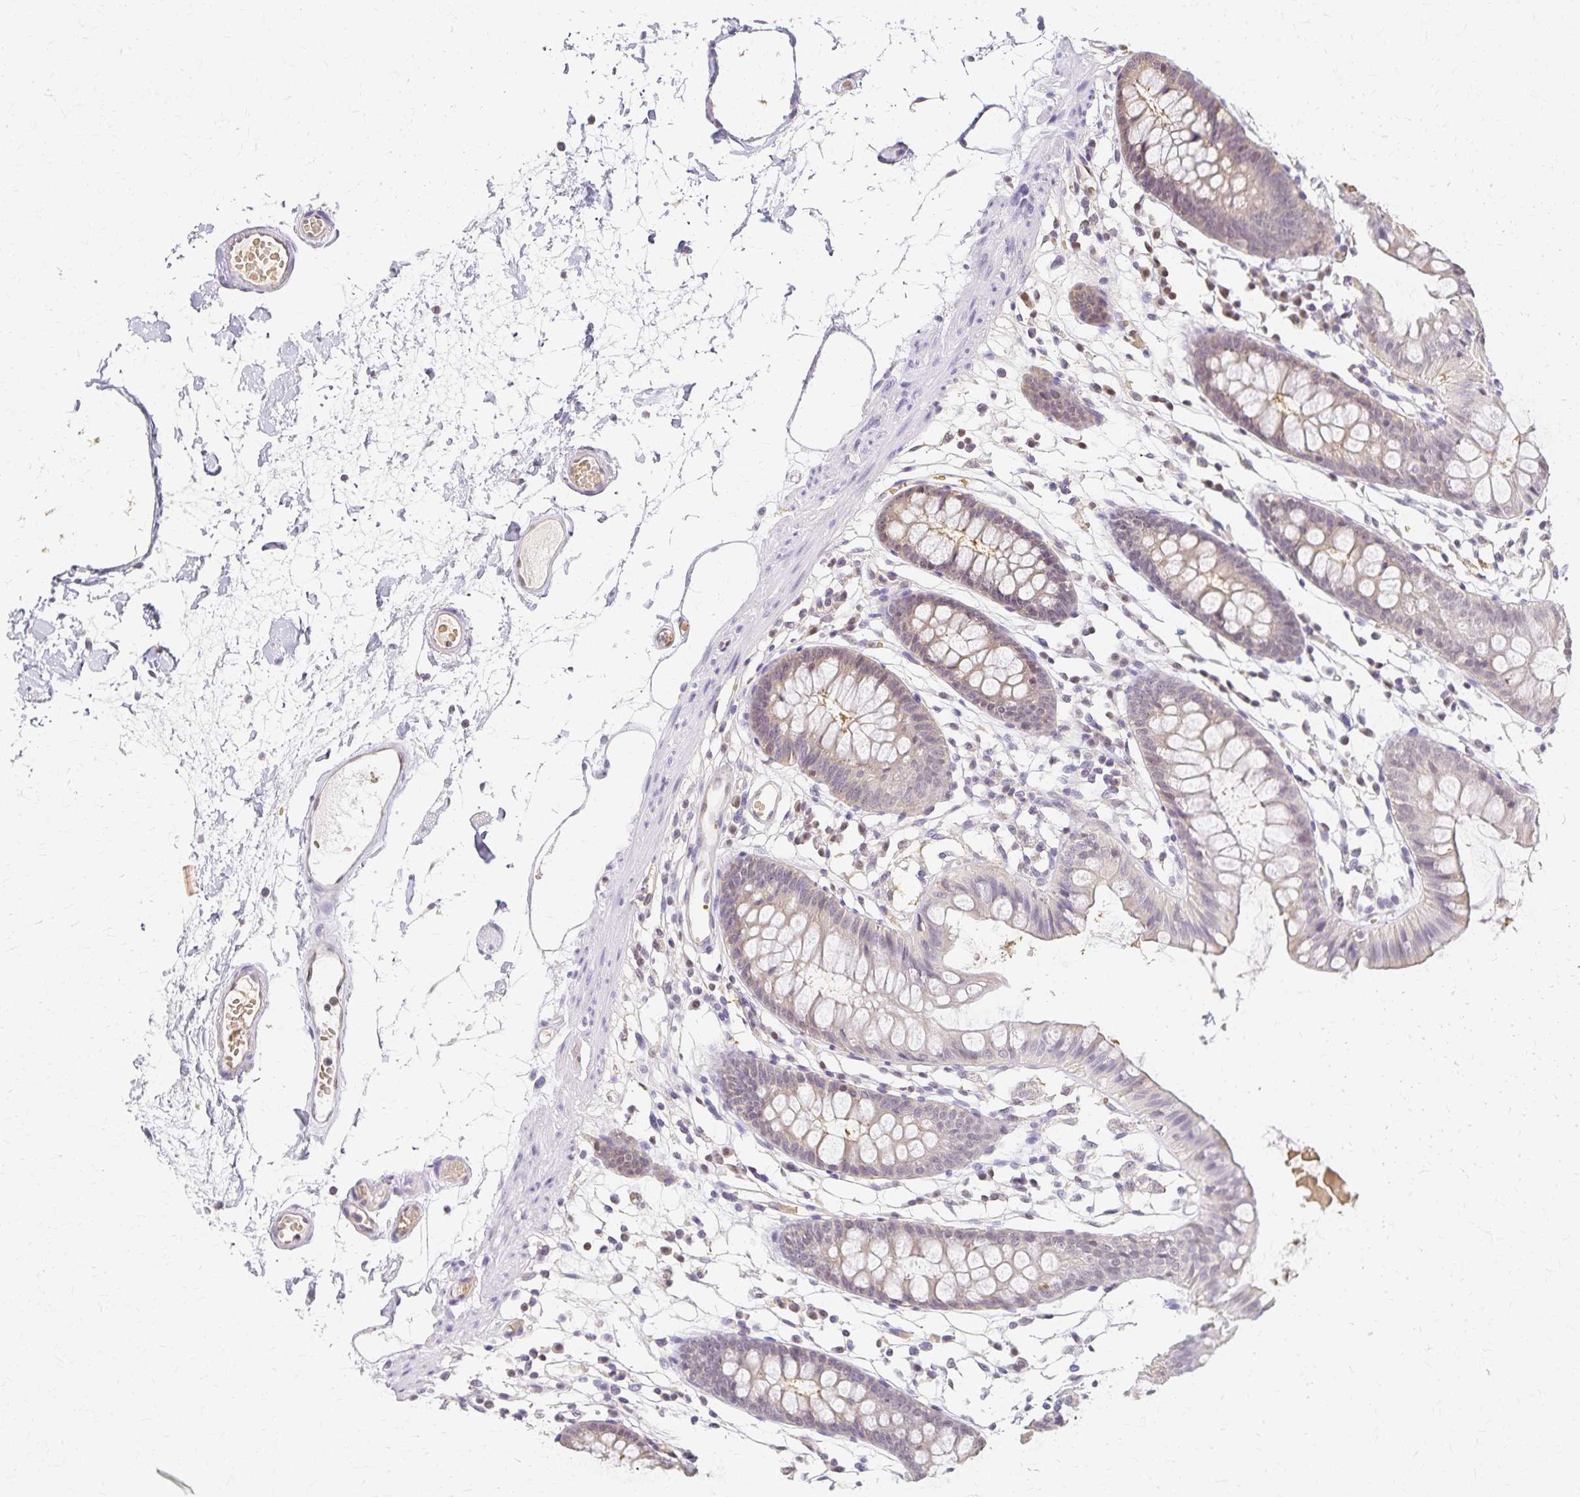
{"staining": {"intensity": "weak", "quantity": "25%-75%", "location": "cytoplasmic/membranous"}, "tissue": "colon", "cell_type": "Endothelial cells", "image_type": "normal", "snomed": [{"axis": "morphology", "description": "Normal tissue, NOS"}, {"axis": "topography", "description": "Colon"}], "caption": "A brown stain labels weak cytoplasmic/membranous positivity of a protein in endothelial cells of unremarkable human colon. (Stains: DAB in brown, nuclei in blue, Microscopy: brightfield microscopy at high magnification).", "gene": "AZGP1", "patient": {"sex": "female", "age": 84}}